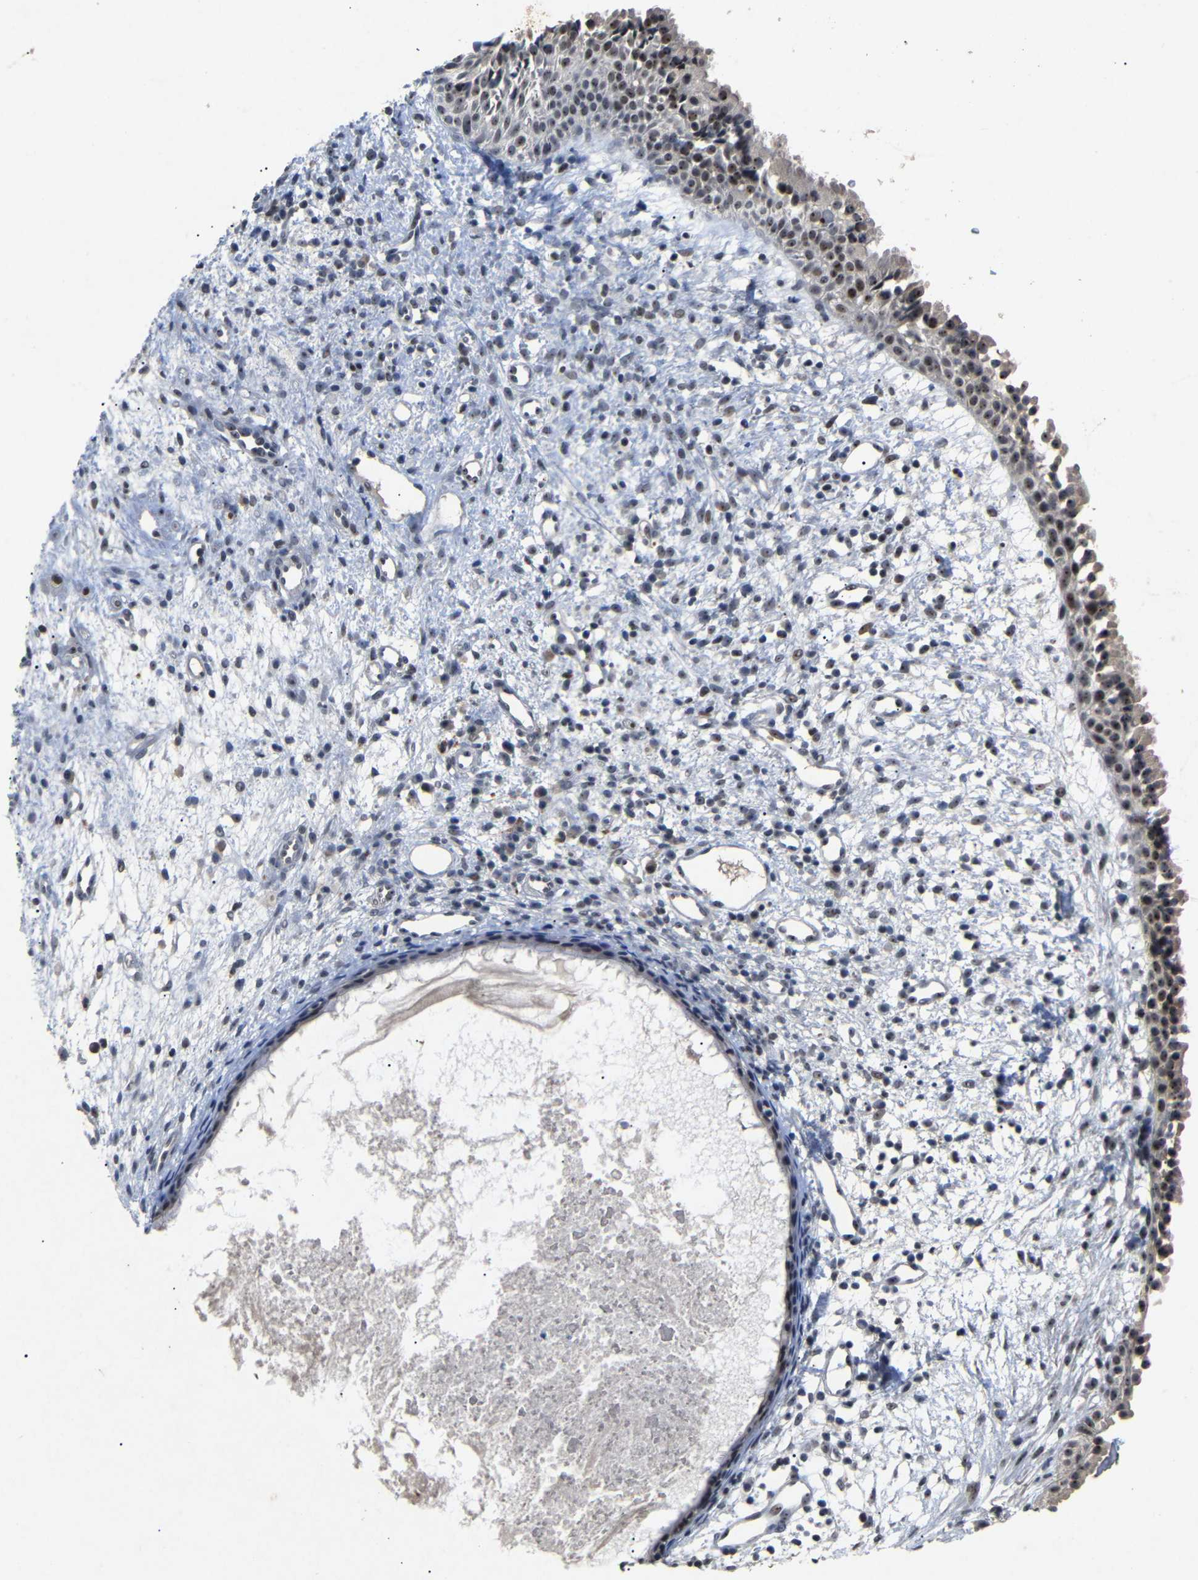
{"staining": {"intensity": "moderate", "quantity": ">75%", "location": "nuclear"}, "tissue": "nasopharynx", "cell_type": "Respiratory epithelial cells", "image_type": "normal", "snomed": [{"axis": "morphology", "description": "Normal tissue, NOS"}, {"axis": "topography", "description": "Nasopharynx"}], "caption": "IHC staining of normal nasopharynx, which demonstrates medium levels of moderate nuclear expression in about >75% of respiratory epithelial cells indicating moderate nuclear protein positivity. The staining was performed using DAB (brown) for protein detection and nuclei were counterstained in hematoxylin (blue).", "gene": "PARN", "patient": {"sex": "male", "age": 22}}